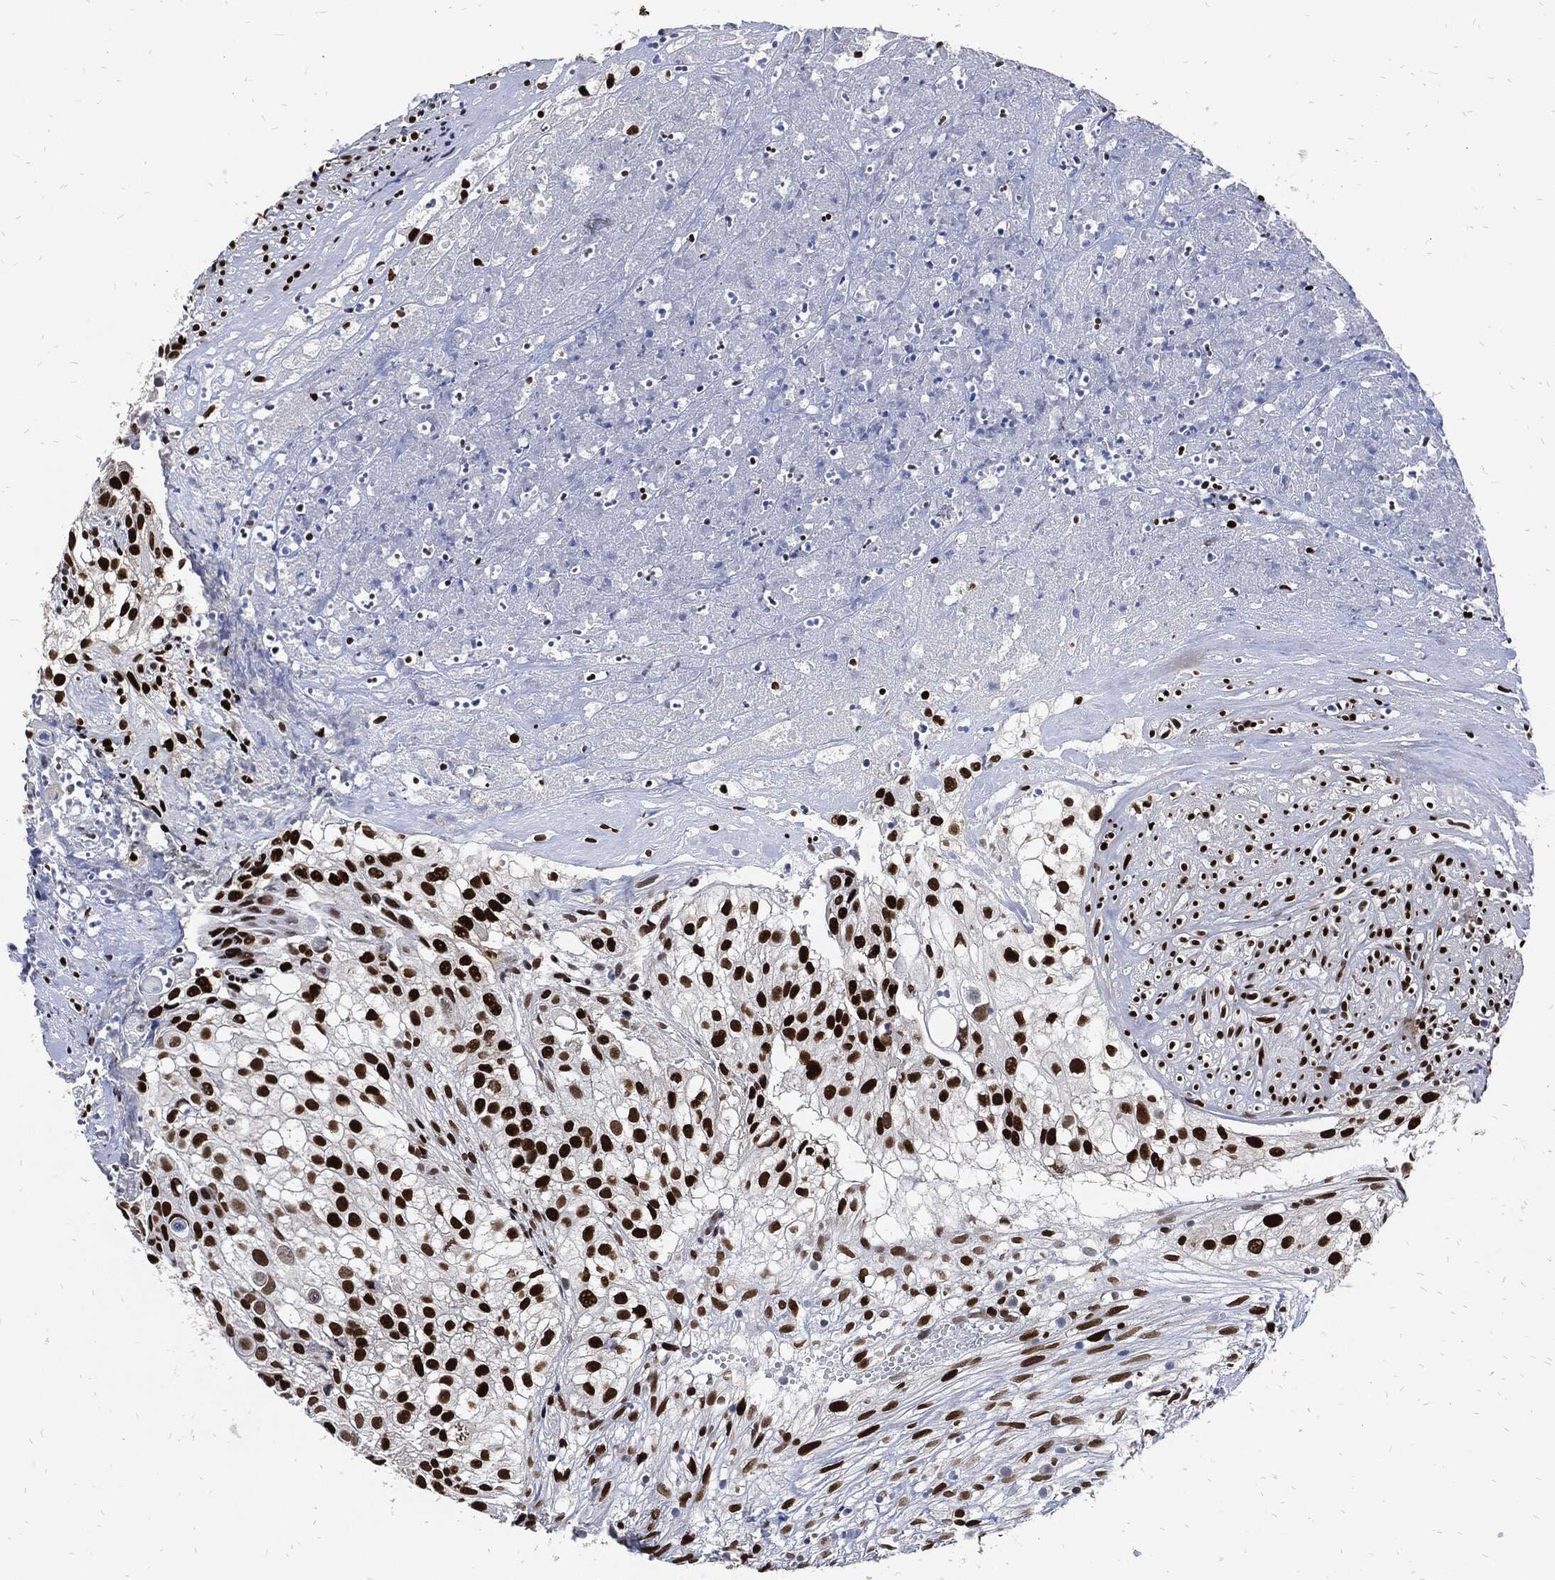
{"staining": {"intensity": "strong", "quantity": ">75%", "location": "nuclear"}, "tissue": "urothelial cancer", "cell_type": "Tumor cells", "image_type": "cancer", "snomed": [{"axis": "morphology", "description": "Urothelial carcinoma, High grade"}, {"axis": "topography", "description": "Urinary bladder"}], "caption": "Urothelial carcinoma (high-grade) stained with a protein marker exhibits strong staining in tumor cells.", "gene": "JUN", "patient": {"sex": "female", "age": 79}}